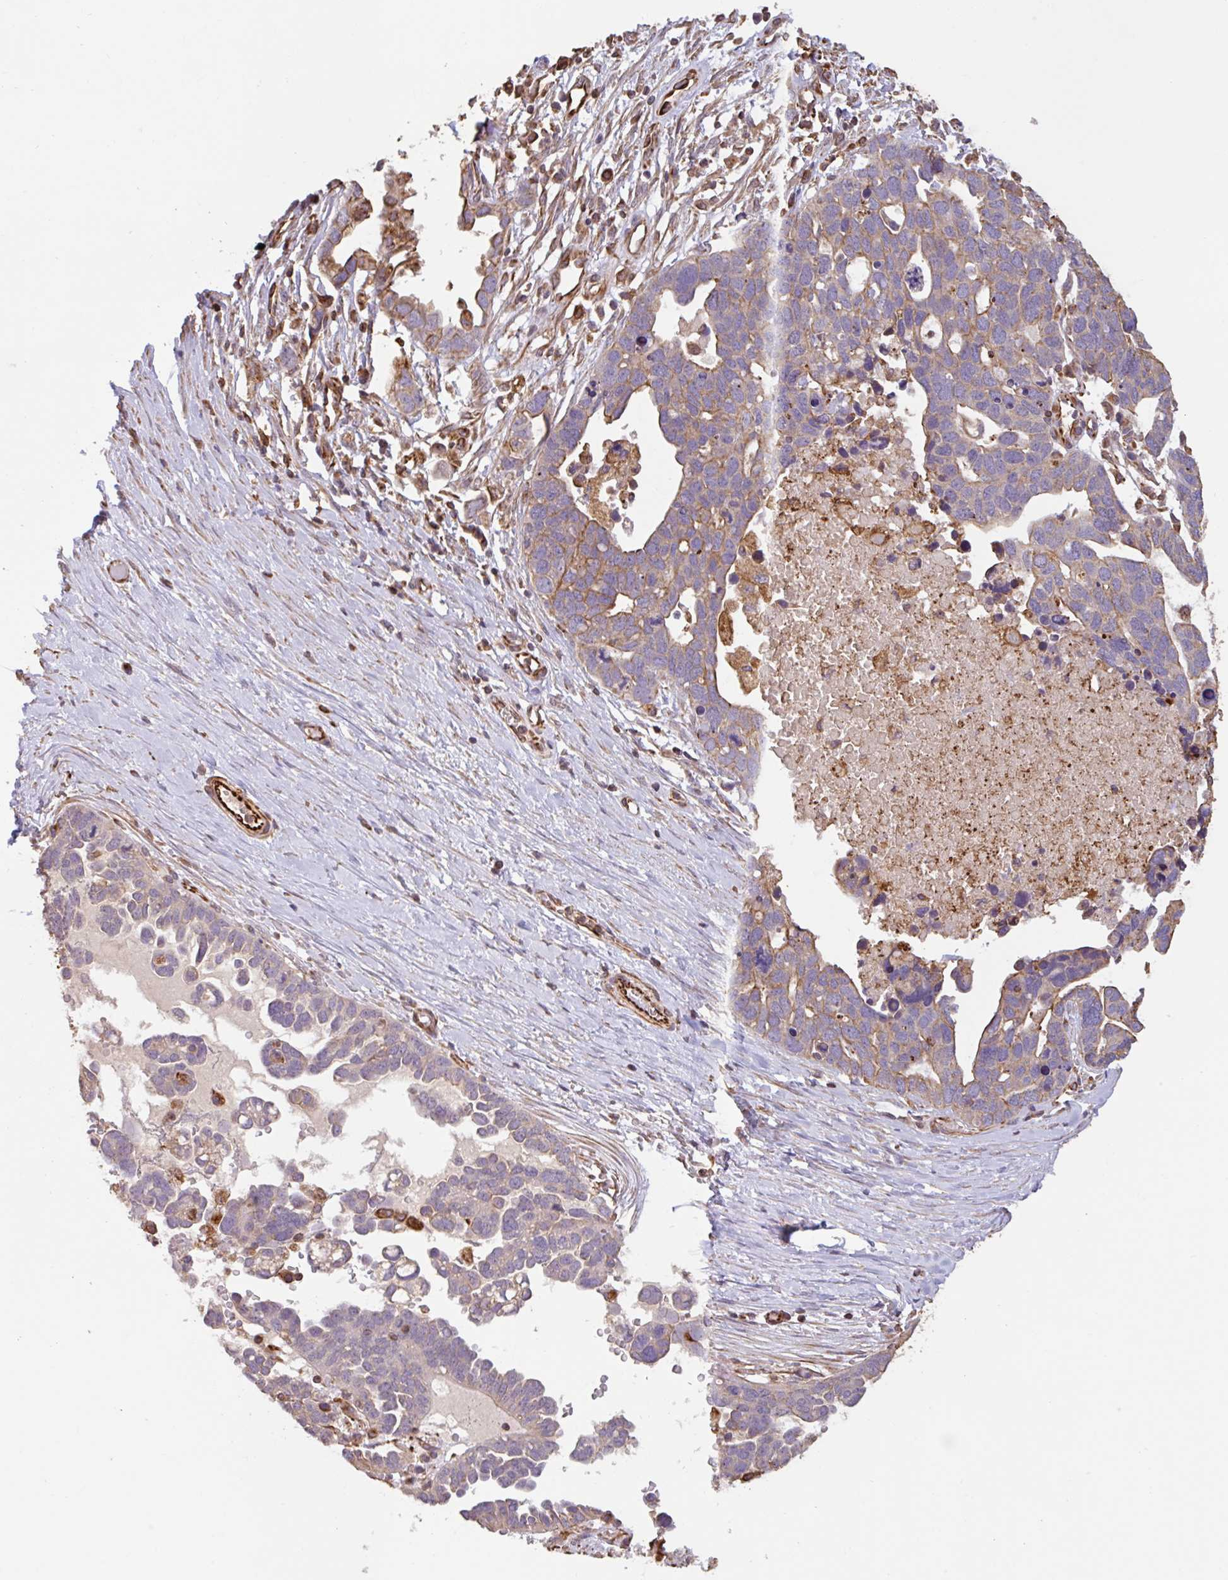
{"staining": {"intensity": "weak", "quantity": "25%-75%", "location": "cytoplasmic/membranous"}, "tissue": "ovarian cancer", "cell_type": "Tumor cells", "image_type": "cancer", "snomed": [{"axis": "morphology", "description": "Cystadenocarcinoma, serous, NOS"}, {"axis": "topography", "description": "Ovary"}], "caption": "Brown immunohistochemical staining in human ovarian cancer exhibits weak cytoplasmic/membranous expression in approximately 25%-75% of tumor cells.", "gene": "ZNF790", "patient": {"sex": "female", "age": 54}}